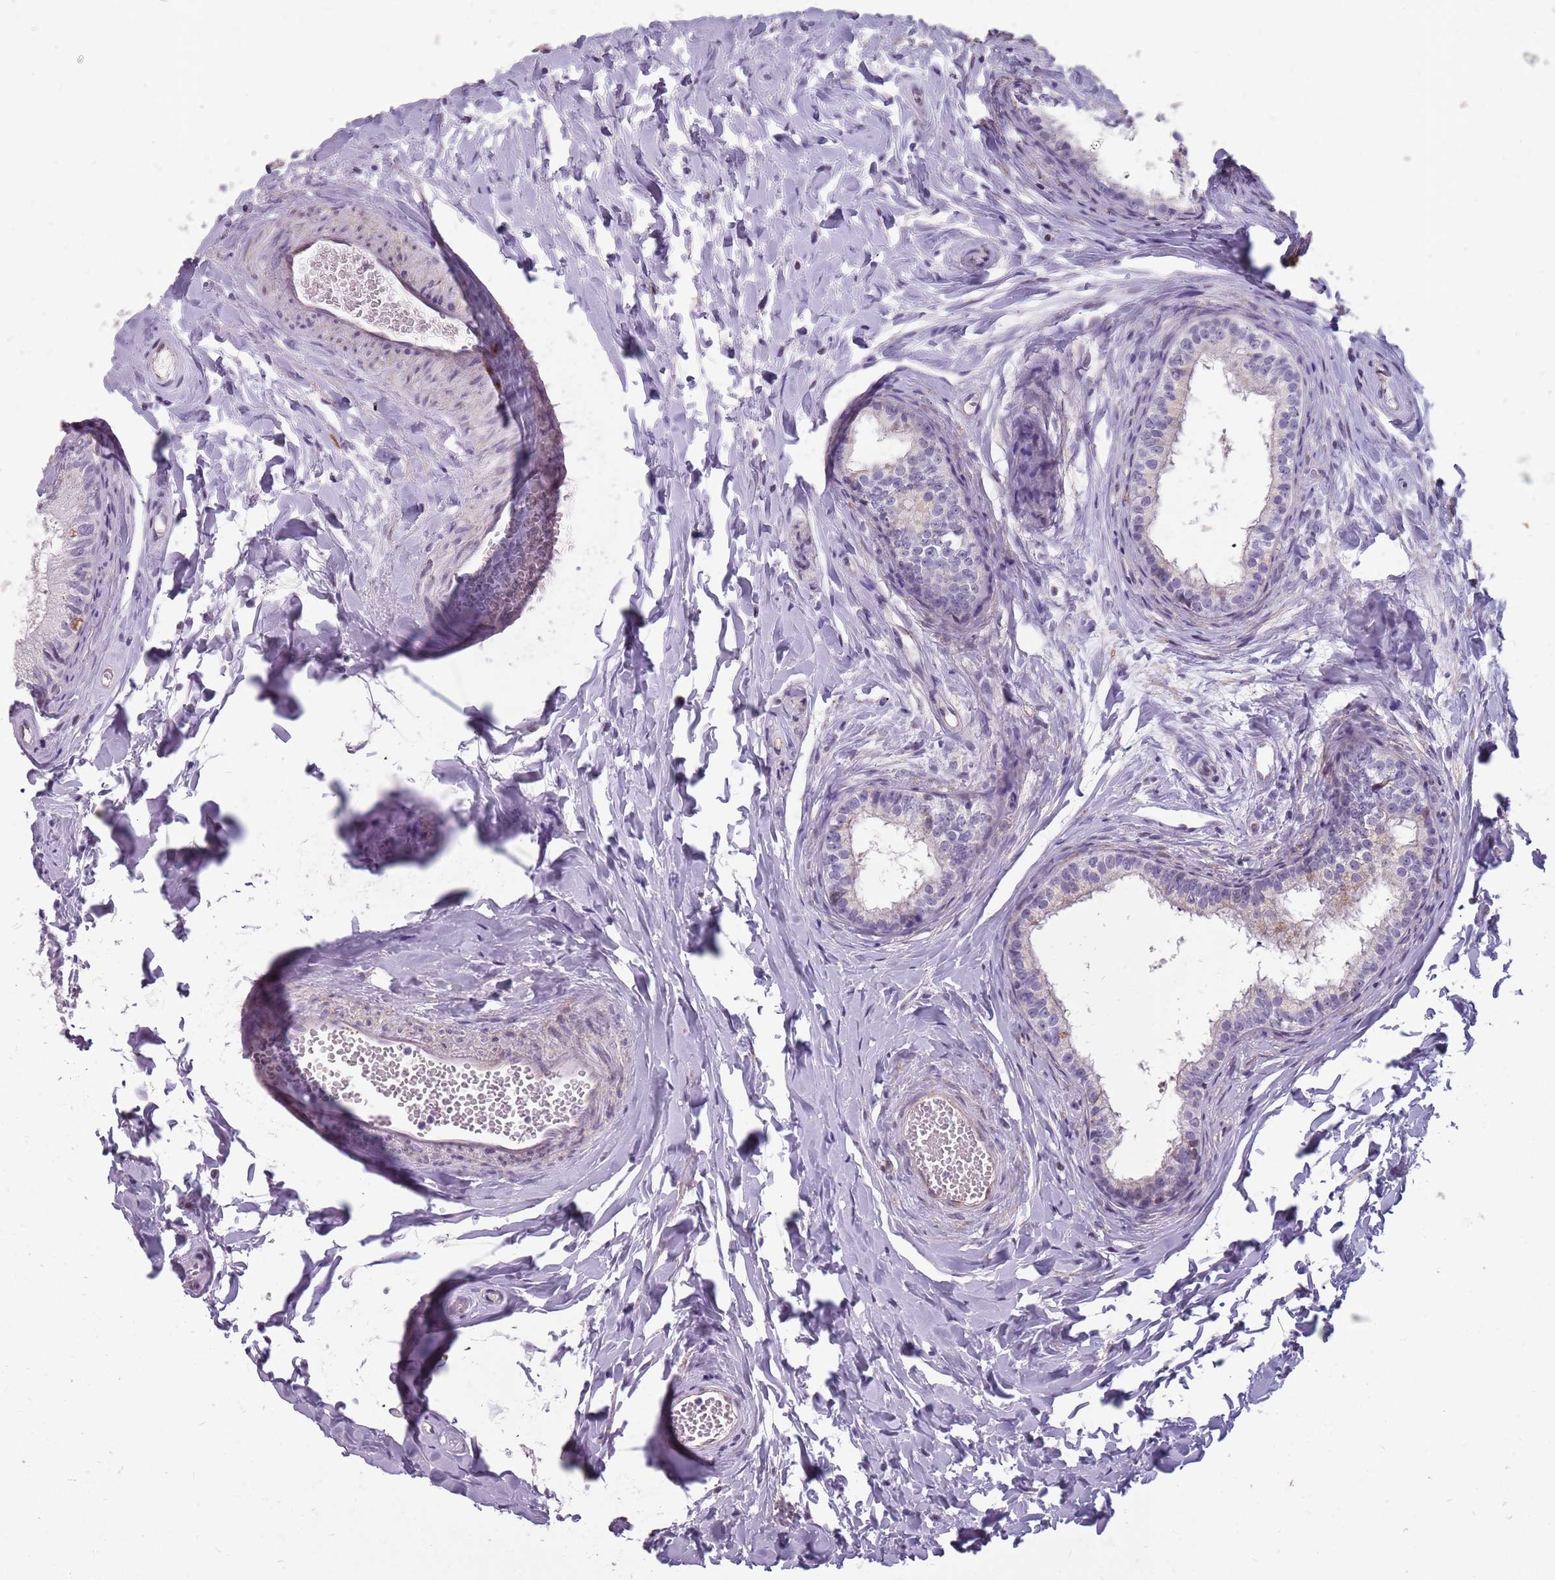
{"staining": {"intensity": "negative", "quantity": "none", "location": "none"}, "tissue": "epididymis", "cell_type": "Glandular cells", "image_type": "normal", "snomed": [{"axis": "morphology", "description": "Normal tissue, NOS"}, {"axis": "topography", "description": "Epididymis"}], "caption": "Benign epididymis was stained to show a protein in brown. There is no significant expression in glandular cells. The staining was performed using DAB to visualize the protein expression in brown, while the nuclei were stained in blue with hematoxylin (Magnification: 20x).", "gene": "NEK6", "patient": {"sex": "male", "age": 34}}